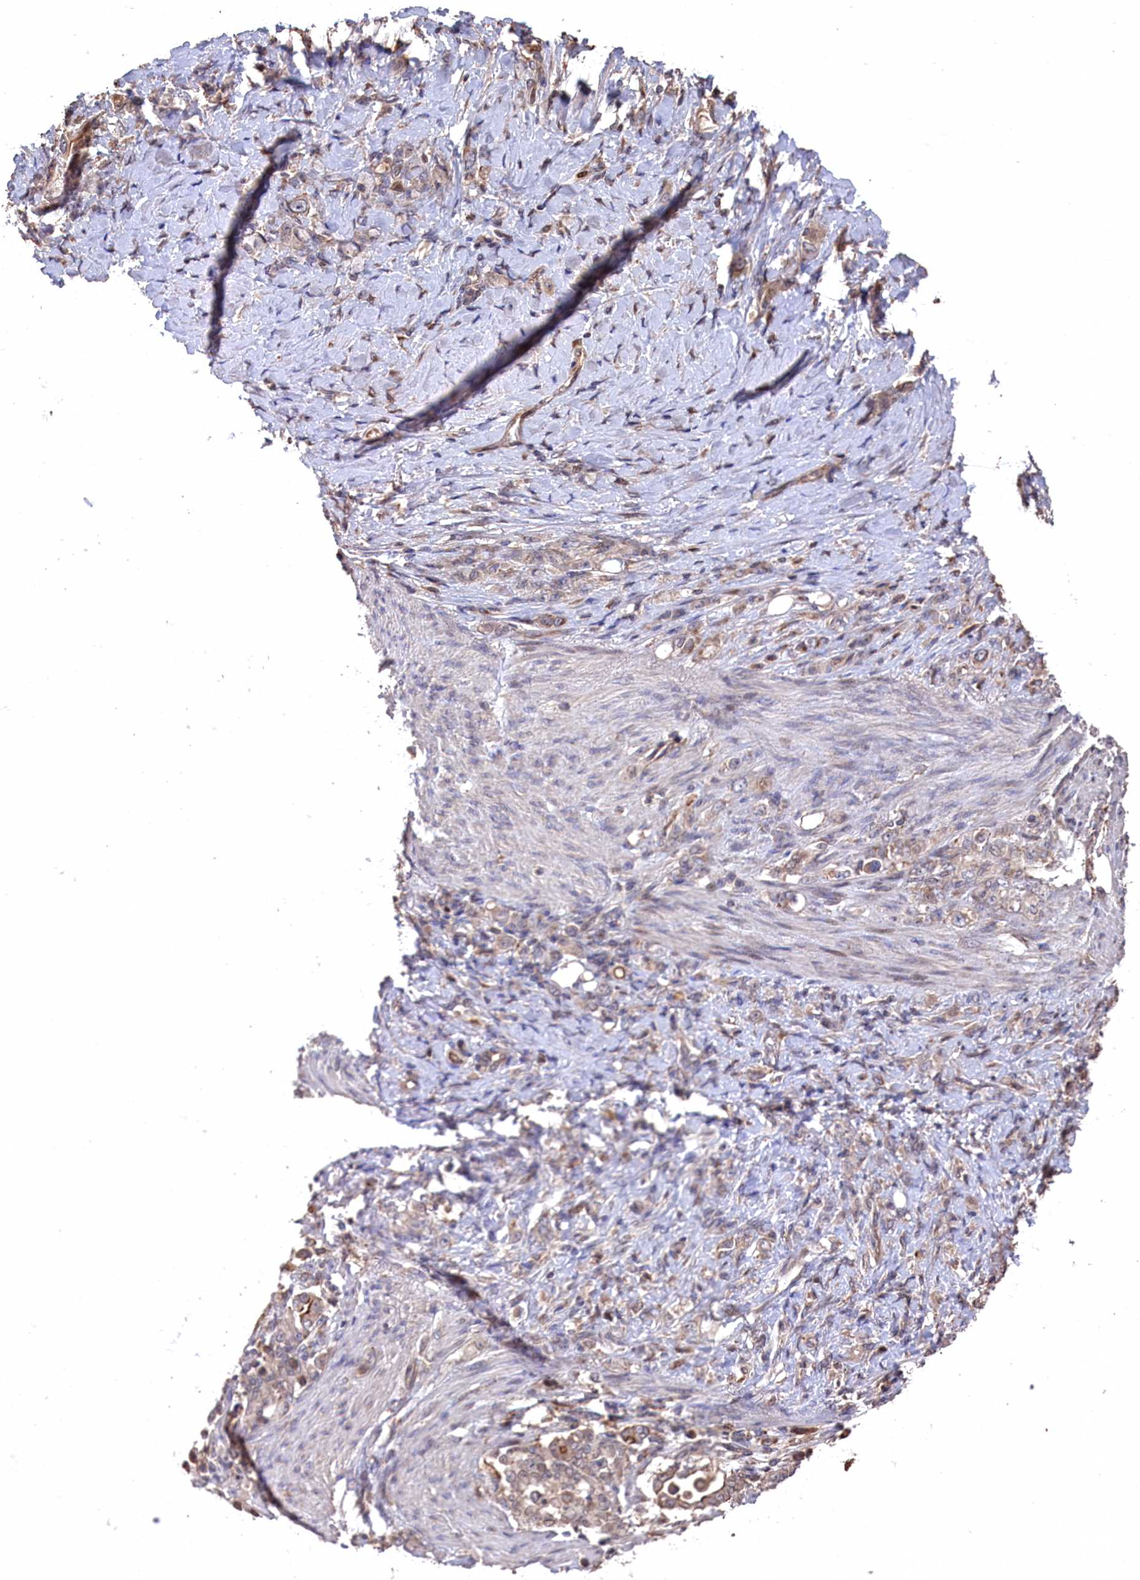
{"staining": {"intensity": "weak", "quantity": "<25%", "location": "cytoplasmic/membranous"}, "tissue": "stomach cancer", "cell_type": "Tumor cells", "image_type": "cancer", "snomed": [{"axis": "morphology", "description": "Adenocarcinoma, NOS"}, {"axis": "topography", "description": "Stomach"}], "caption": "Tumor cells are negative for brown protein staining in adenocarcinoma (stomach).", "gene": "NAA60", "patient": {"sex": "female", "age": 79}}